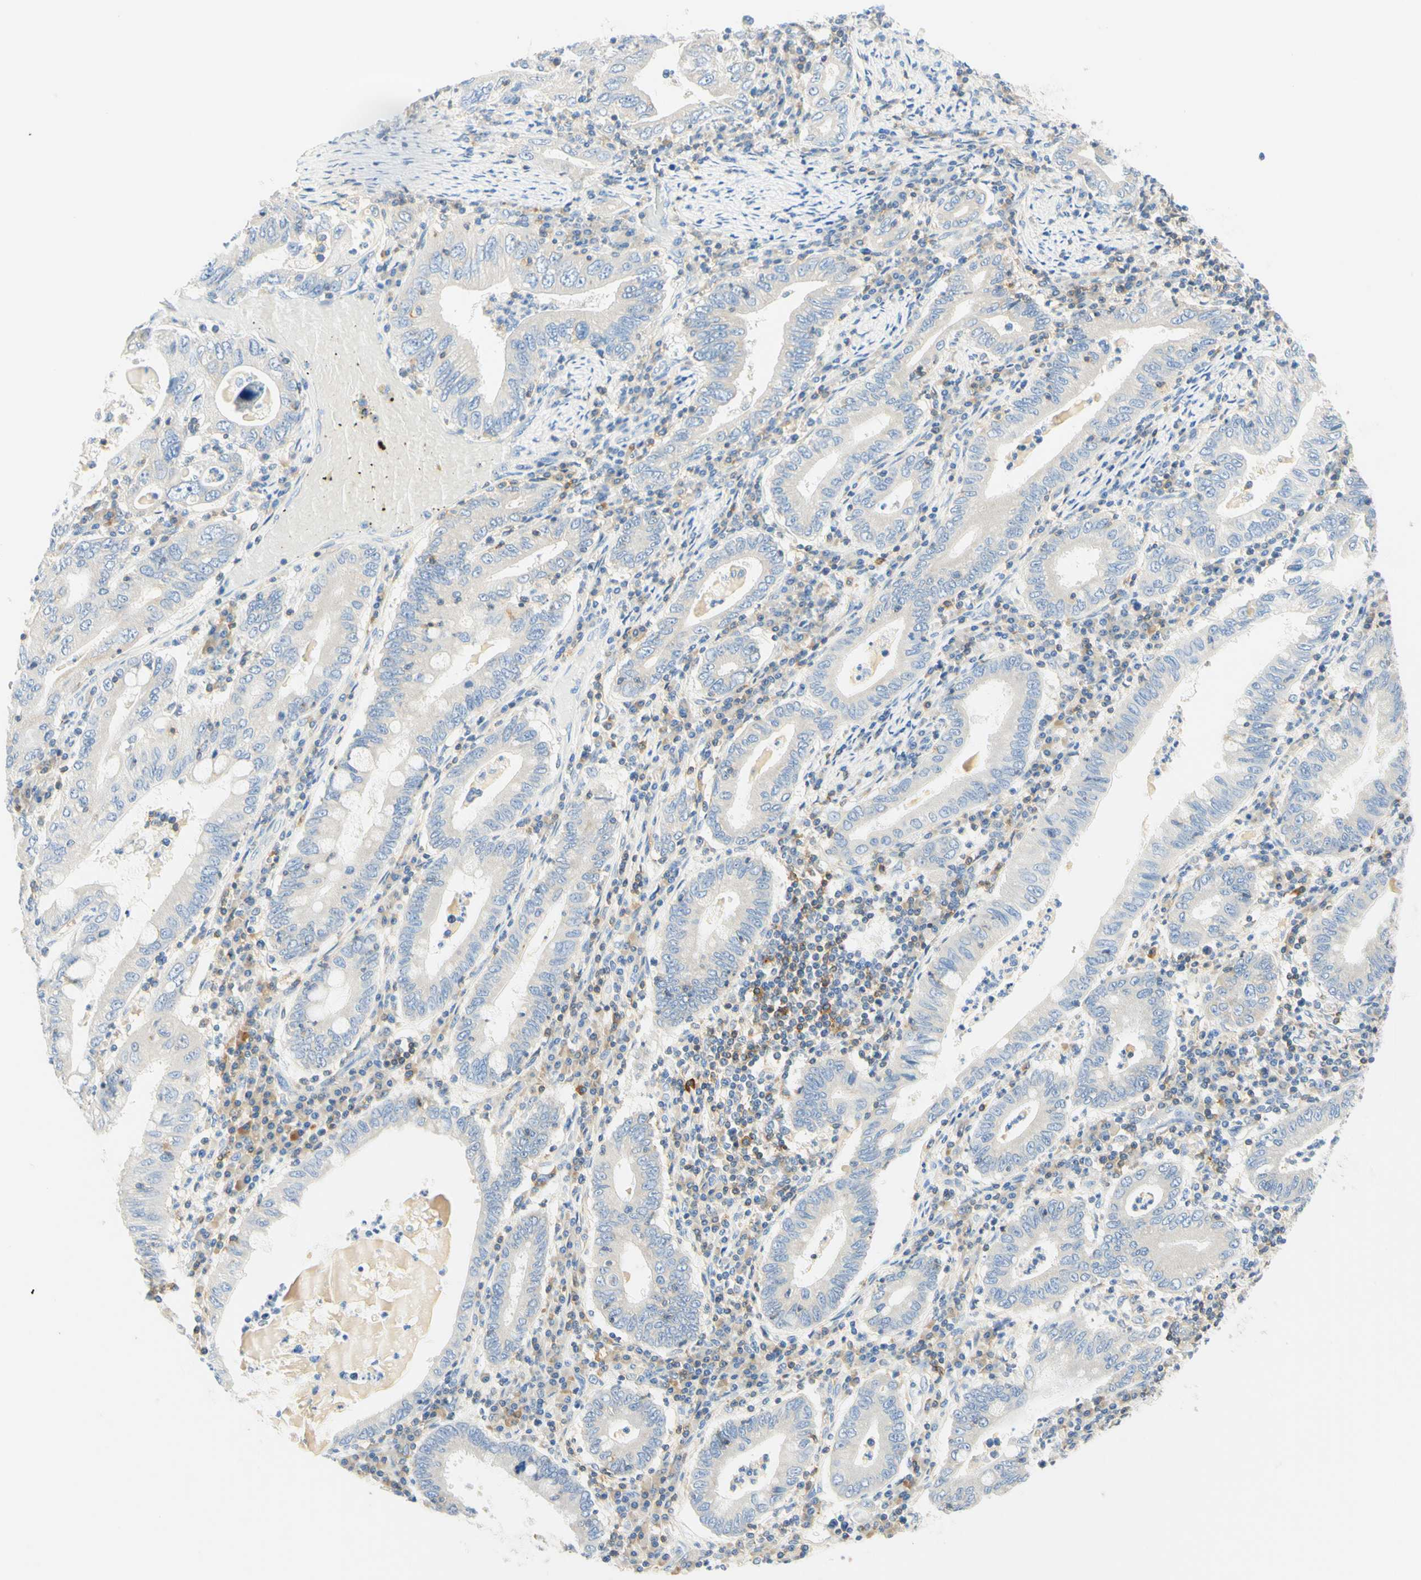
{"staining": {"intensity": "negative", "quantity": "none", "location": "none"}, "tissue": "stomach cancer", "cell_type": "Tumor cells", "image_type": "cancer", "snomed": [{"axis": "morphology", "description": "Normal tissue, NOS"}, {"axis": "morphology", "description": "Adenocarcinoma, NOS"}, {"axis": "topography", "description": "Esophagus"}, {"axis": "topography", "description": "Stomach, upper"}, {"axis": "topography", "description": "Peripheral nerve tissue"}], "caption": "Immunohistochemistry (IHC) image of neoplastic tissue: stomach adenocarcinoma stained with DAB (3,3'-diaminobenzidine) reveals no significant protein expression in tumor cells. Brightfield microscopy of IHC stained with DAB (brown) and hematoxylin (blue), captured at high magnification.", "gene": "LAT", "patient": {"sex": "male", "age": 62}}